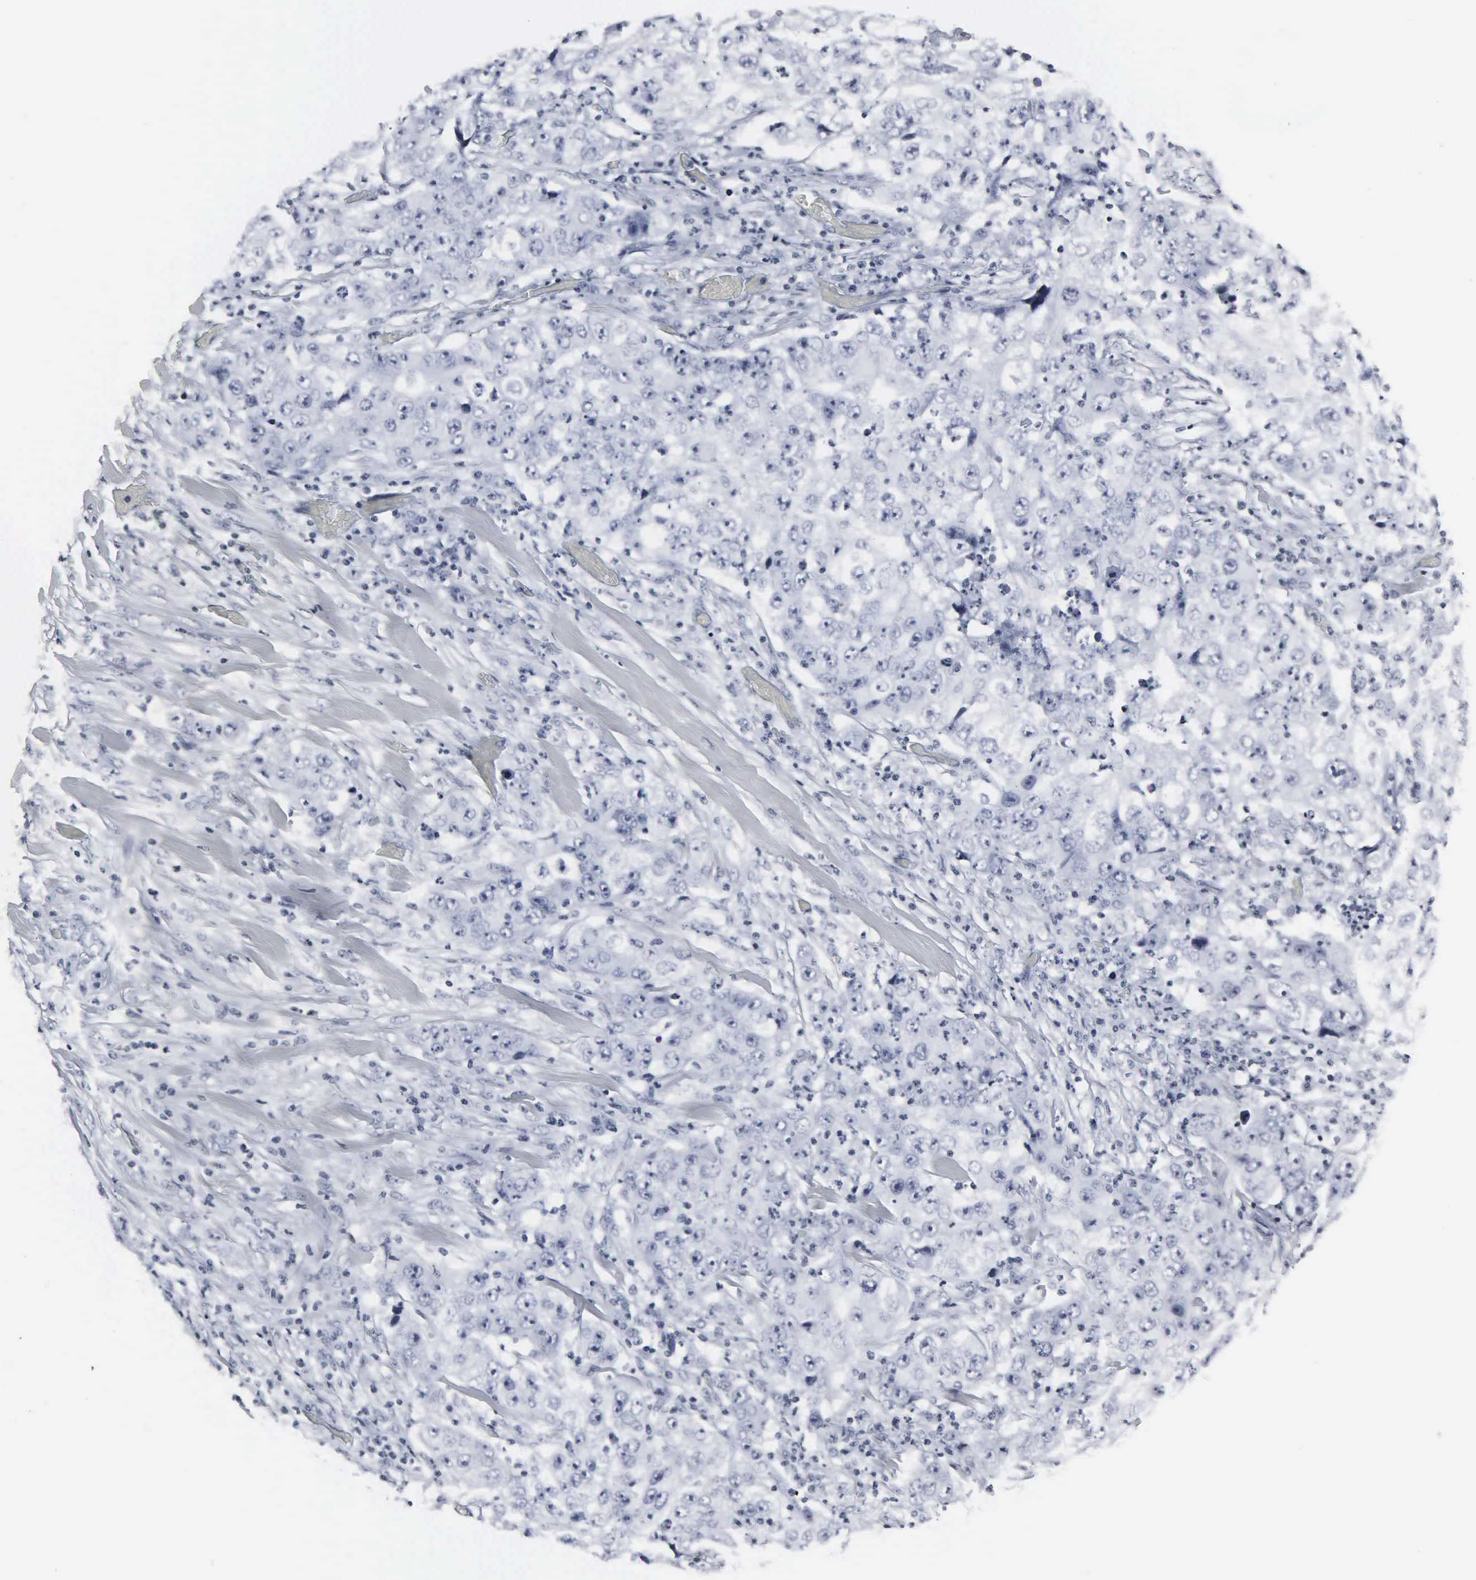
{"staining": {"intensity": "negative", "quantity": "none", "location": "none"}, "tissue": "lung cancer", "cell_type": "Tumor cells", "image_type": "cancer", "snomed": [{"axis": "morphology", "description": "Squamous cell carcinoma, NOS"}, {"axis": "topography", "description": "Lung"}], "caption": "Tumor cells show no significant staining in lung cancer.", "gene": "DGCR2", "patient": {"sex": "male", "age": 64}}